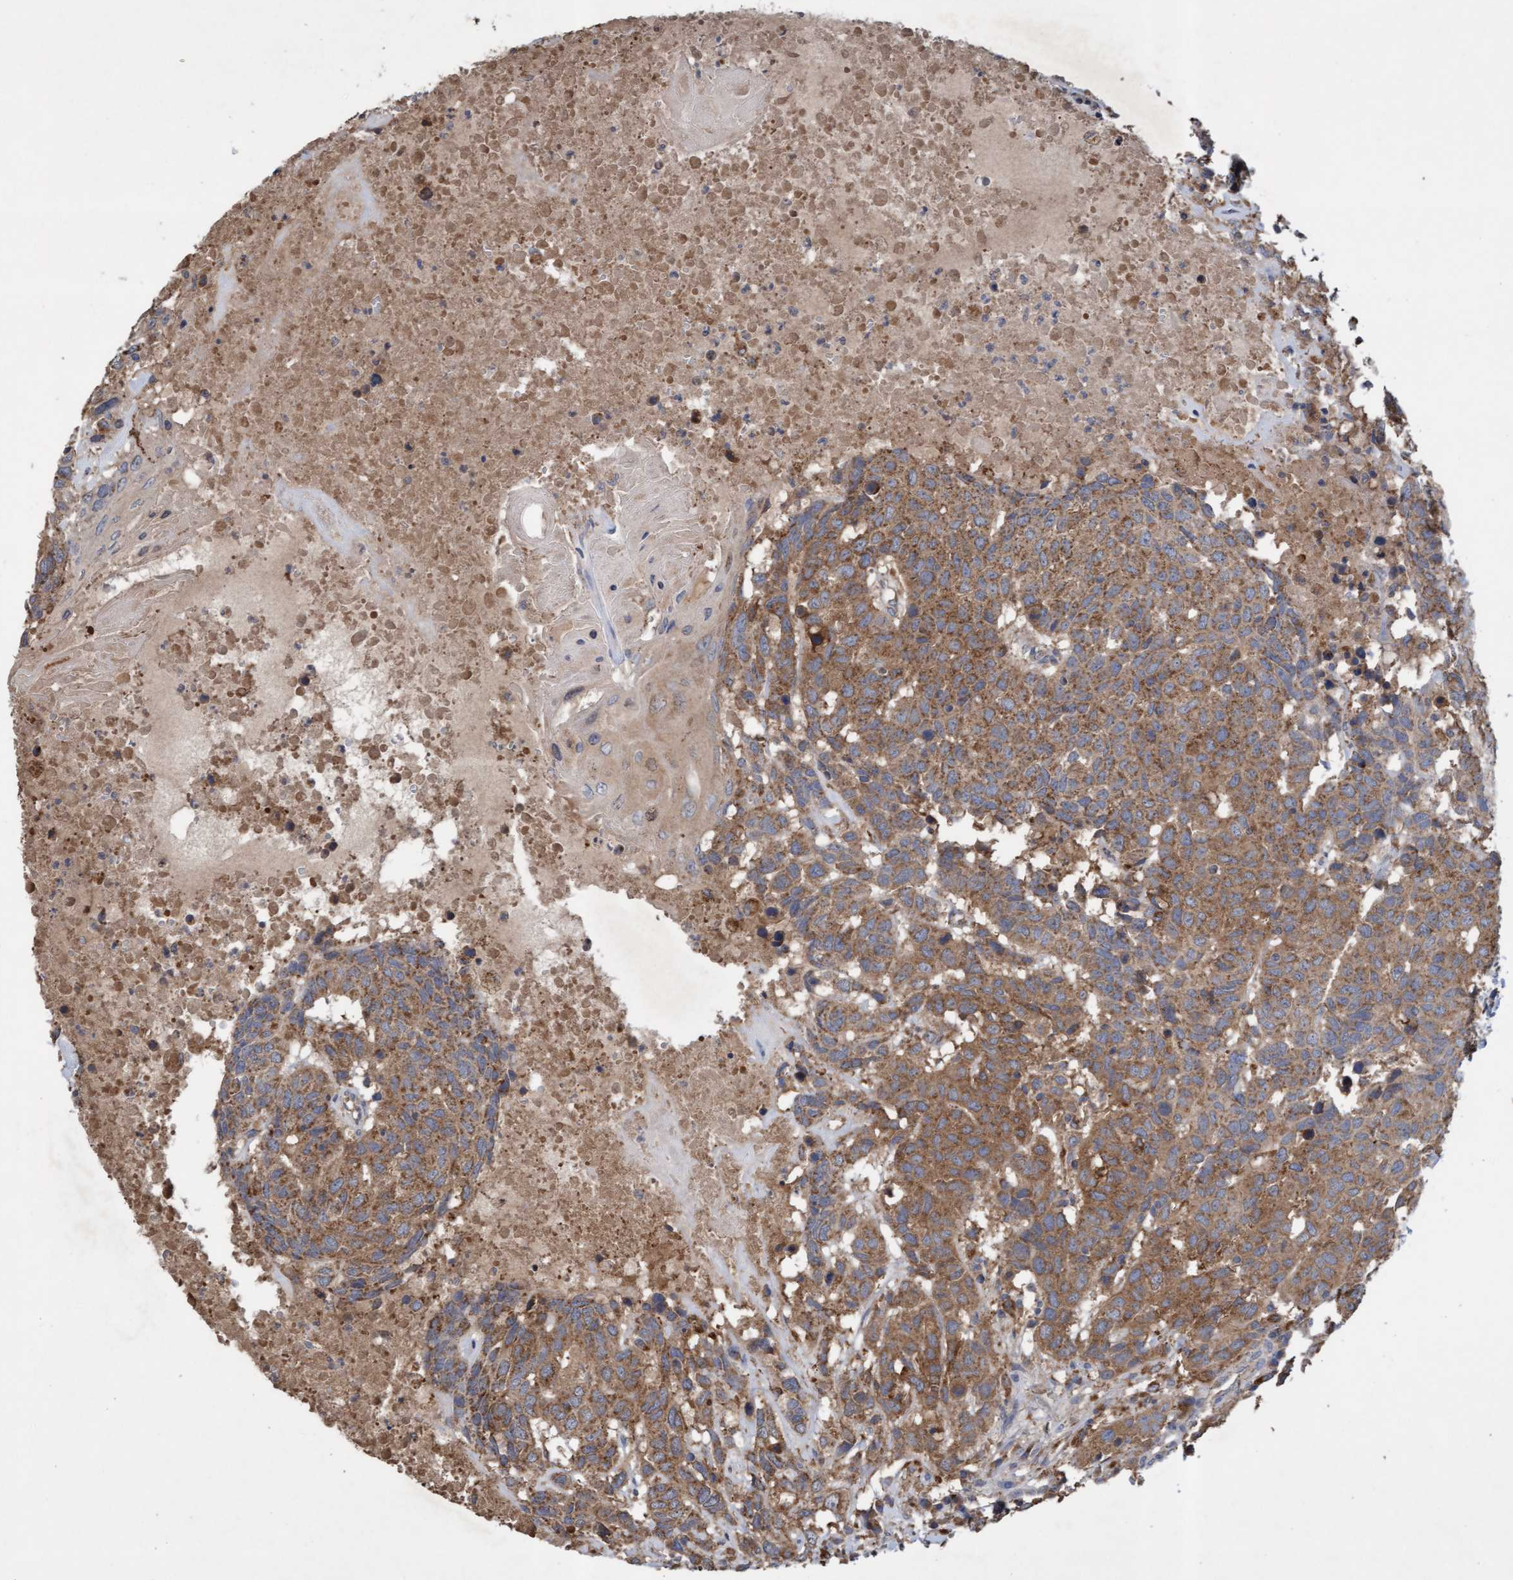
{"staining": {"intensity": "moderate", "quantity": ">75%", "location": "cytoplasmic/membranous"}, "tissue": "head and neck cancer", "cell_type": "Tumor cells", "image_type": "cancer", "snomed": [{"axis": "morphology", "description": "Squamous cell carcinoma, NOS"}, {"axis": "topography", "description": "Head-Neck"}], "caption": "Immunohistochemical staining of human head and neck squamous cell carcinoma exhibits medium levels of moderate cytoplasmic/membranous positivity in approximately >75% of tumor cells. The staining was performed using DAB to visualize the protein expression in brown, while the nuclei were stained in blue with hematoxylin (Magnification: 20x).", "gene": "ATPAF2", "patient": {"sex": "male", "age": 66}}